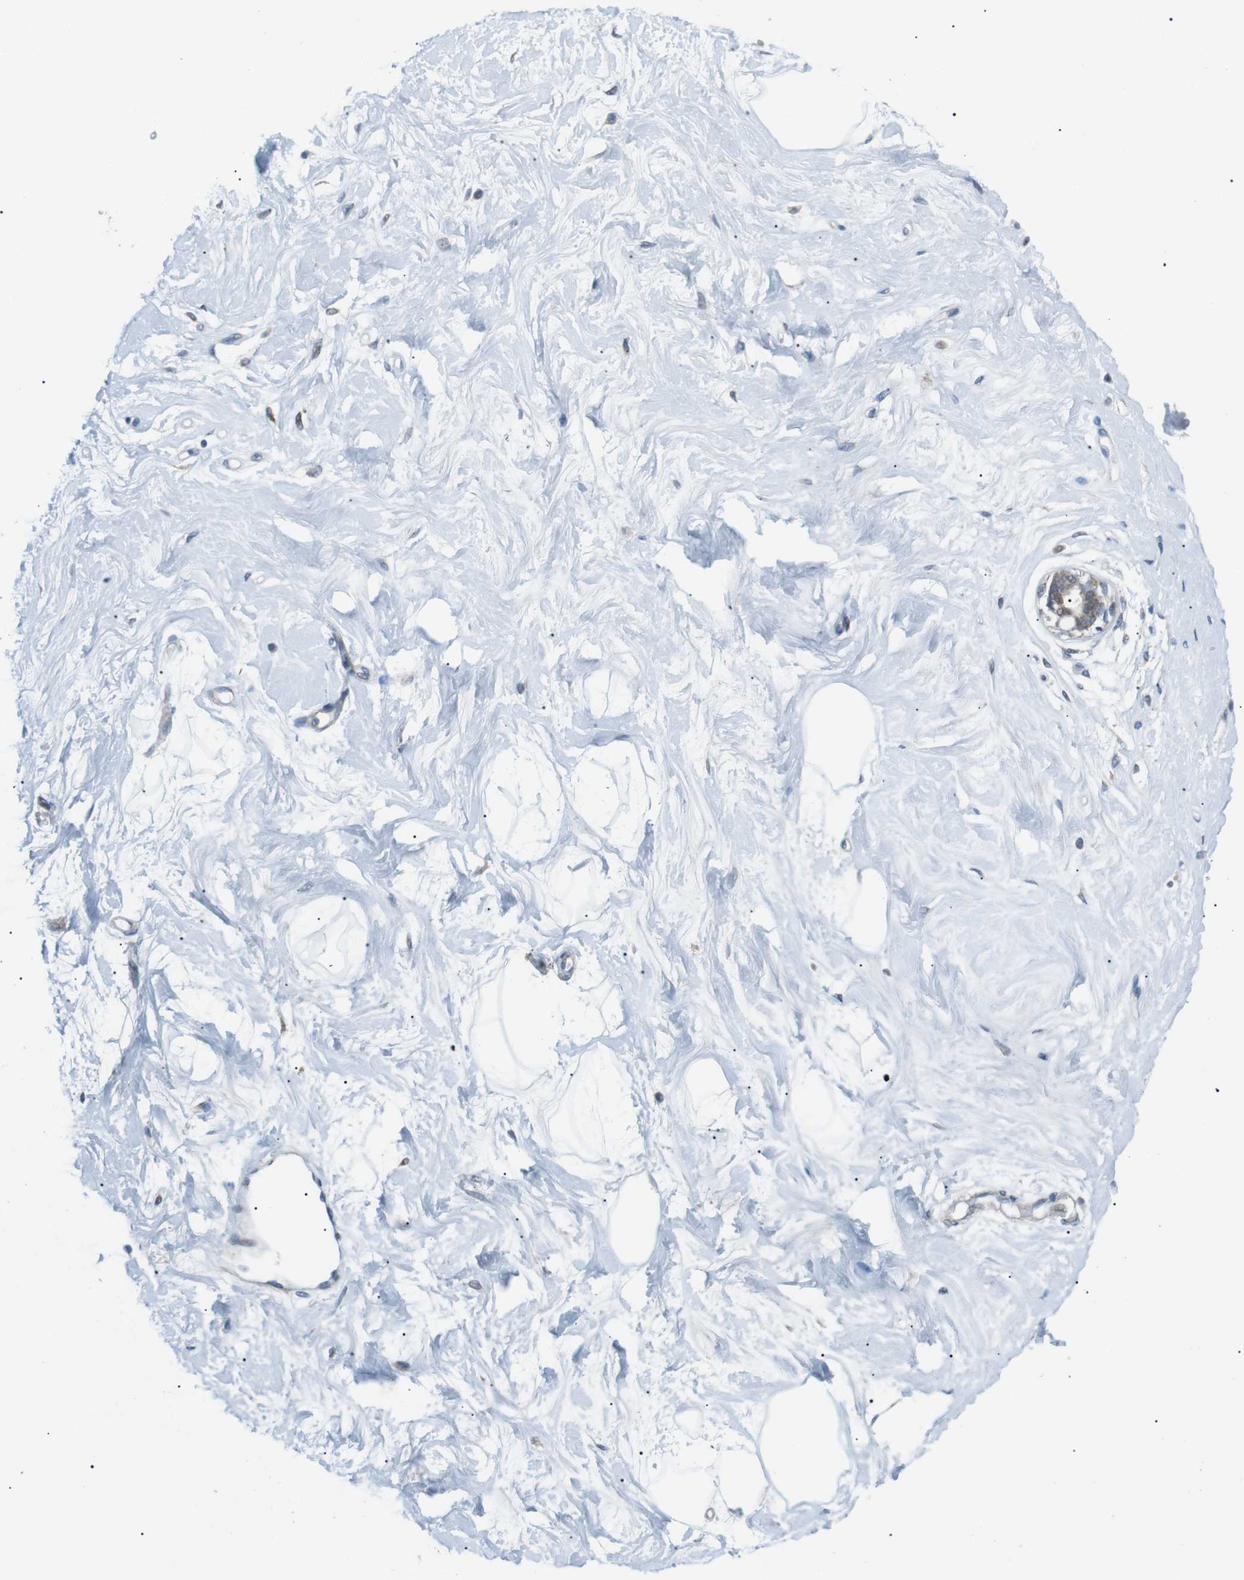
{"staining": {"intensity": "negative", "quantity": "none", "location": "none"}, "tissue": "breast", "cell_type": "Adipocytes", "image_type": "normal", "snomed": [{"axis": "morphology", "description": "Normal tissue, NOS"}, {"axis": "topography", "description": "Breast"}], "caption": "Image shows no significant protein expression in adipocytes of benign breast. (DAB immunohistochemistry visualized using brightfield microscopy, high magnification).", "gene": "ARID5B", "patient": {"sex": "female", "age": 45}}